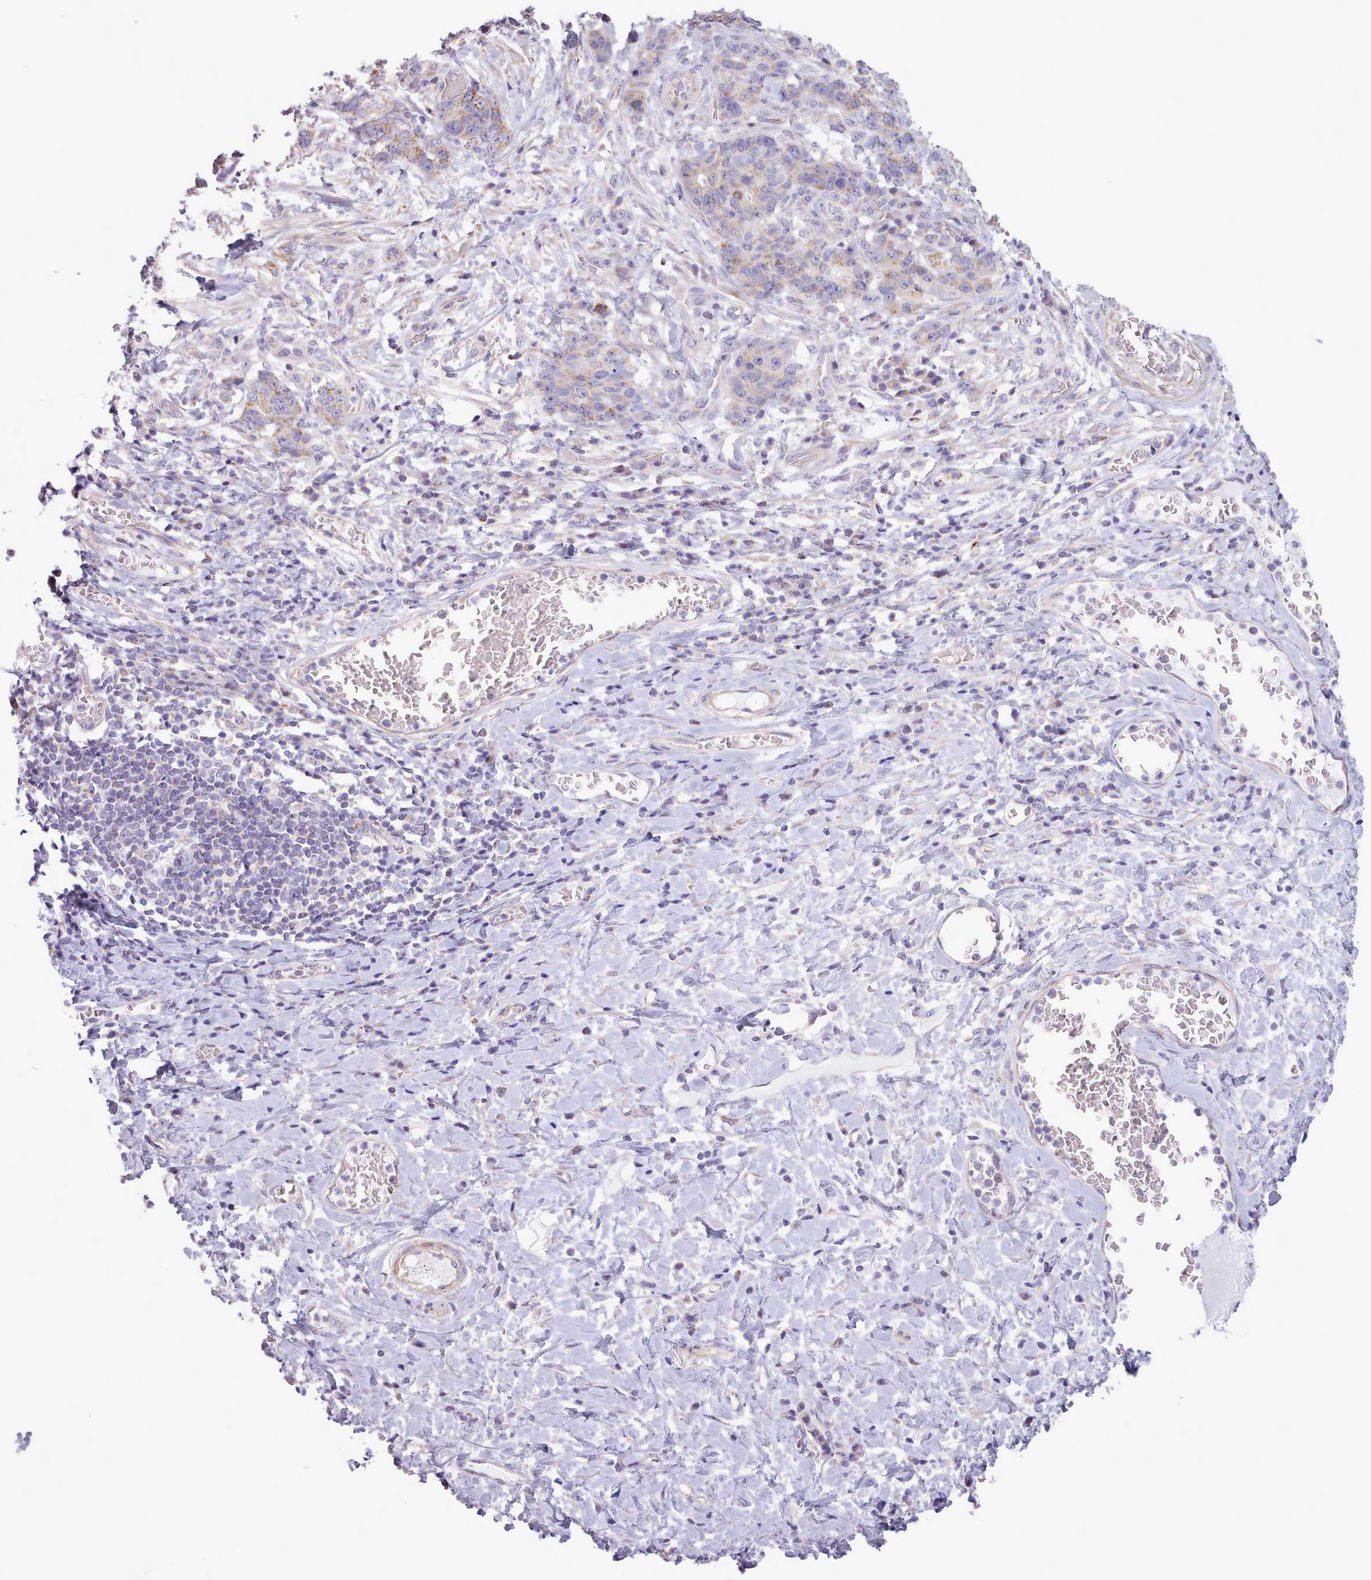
{"staining": {"intensity": "moderate", "quantity": "<25%", "location": "cytoplasmic/membranous"}, "tissue": "stomach cancer", "cell_type": "Tumor cells", "image_type": "cancer", "snomed": [{"axis": "morphology", "description": "Normal tissue, NOS"}, {"axis": "morphology", "description": "Adenocarcinoma, NOS"}, {"axis": "topography", "description": "Stomach"}], "caption": "The image demonstrates a brown stain indicating the presence of a protein in the cytoplasmic/membranous of tumor cells in stomach cancer.", "gene": "AVL9", "patient": {"sex": "female", "age": 64}}